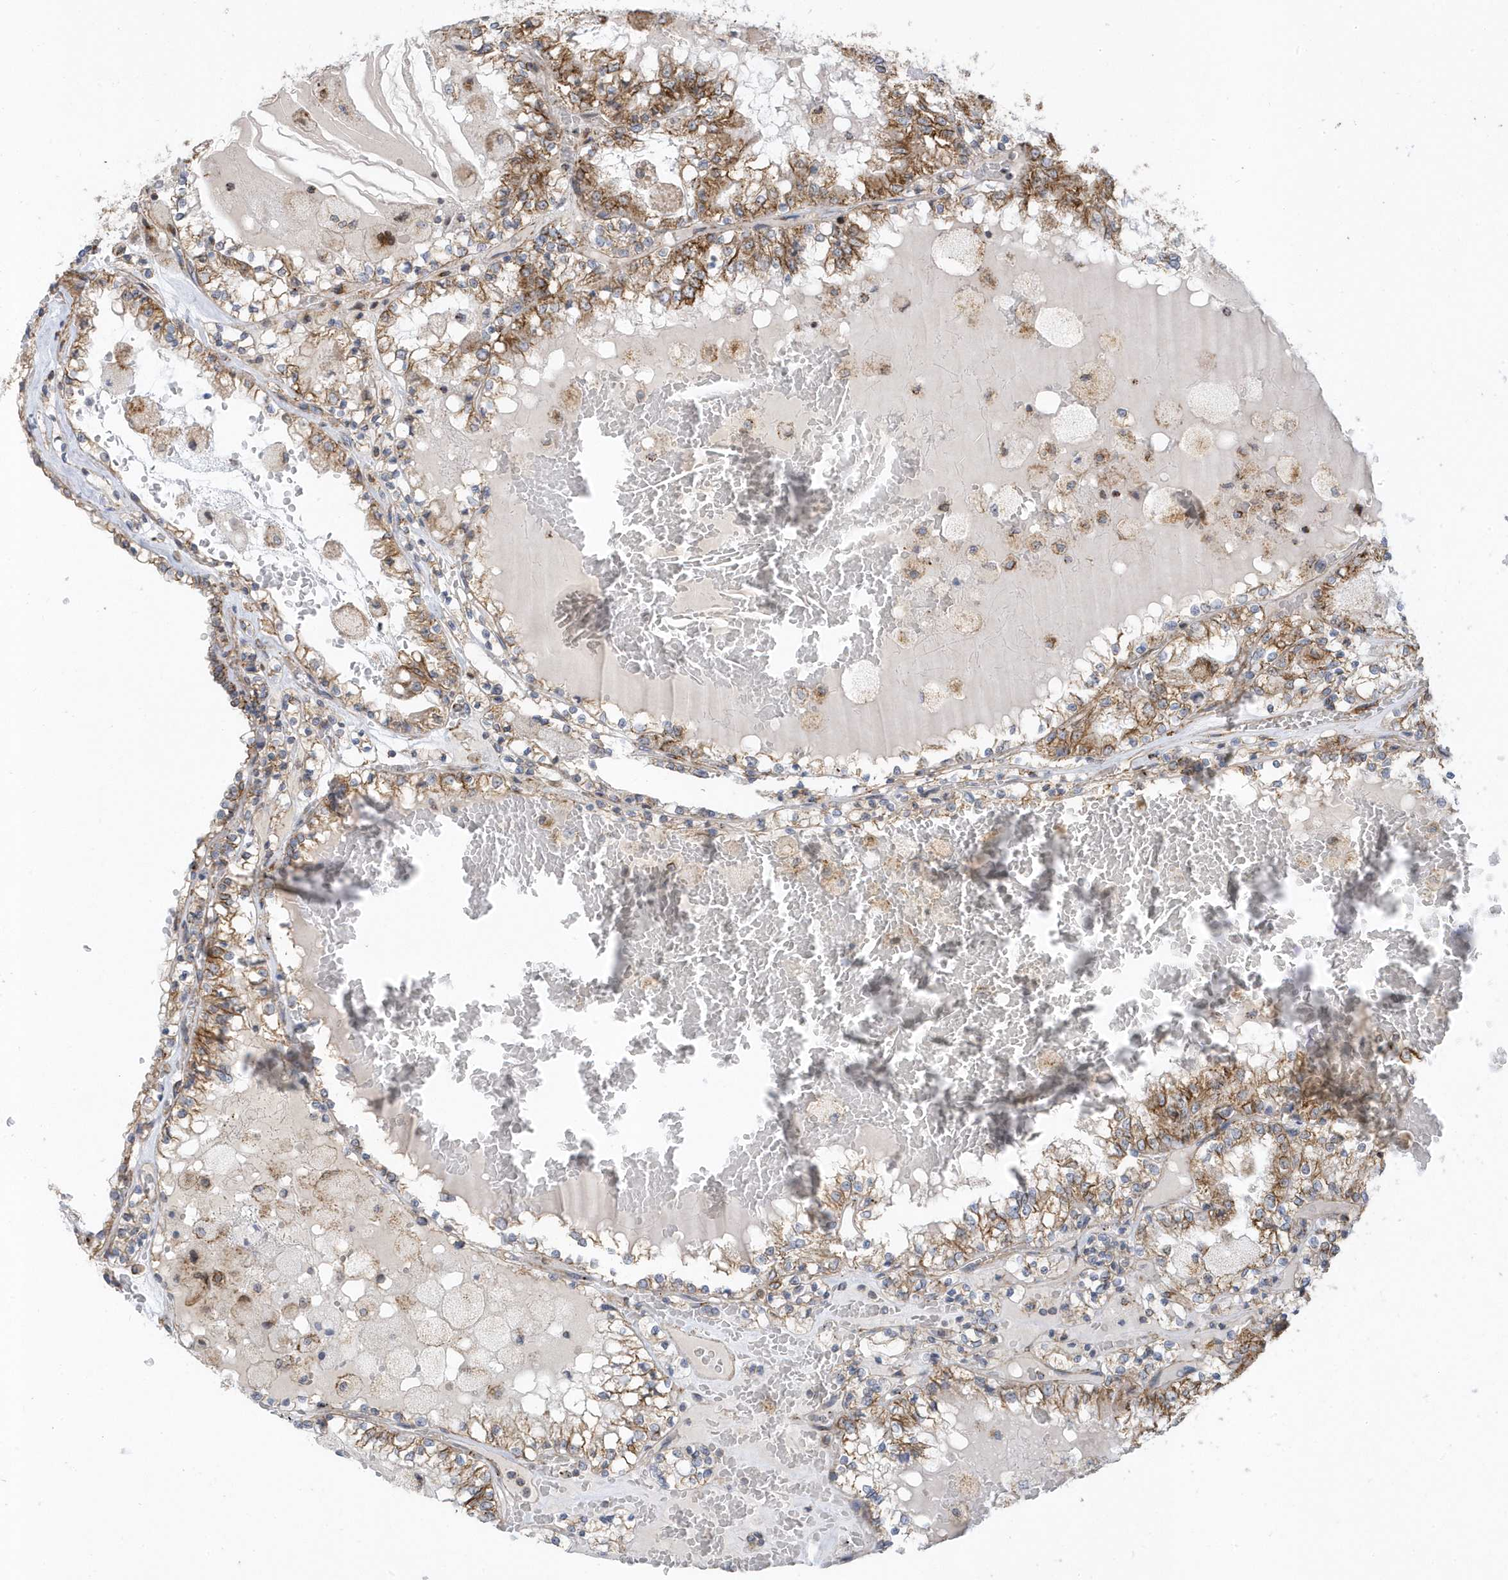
{"staining": {"intensity": "moderate", "quantity": ">75%", "location": "cytoplasmic/membranous"}, "tissue": "renal cancer", "cell_type": "Tumor cells", "image_type": "cancer", "snomed": [{"axis": "morphology", "description": "Adenocarcinoma, NOS"}, {"axis": "topography", "description": "Kidney"}], "caption": "A photomicrograph showing moderate cytoplasmic/membranous staining in about >75% of tumor cells in adenocarcinoma (renal), as visualized by brown immunohistochemical staining.", "gene": "HRH4", "patient": {"sex": "female", "age": 56}}